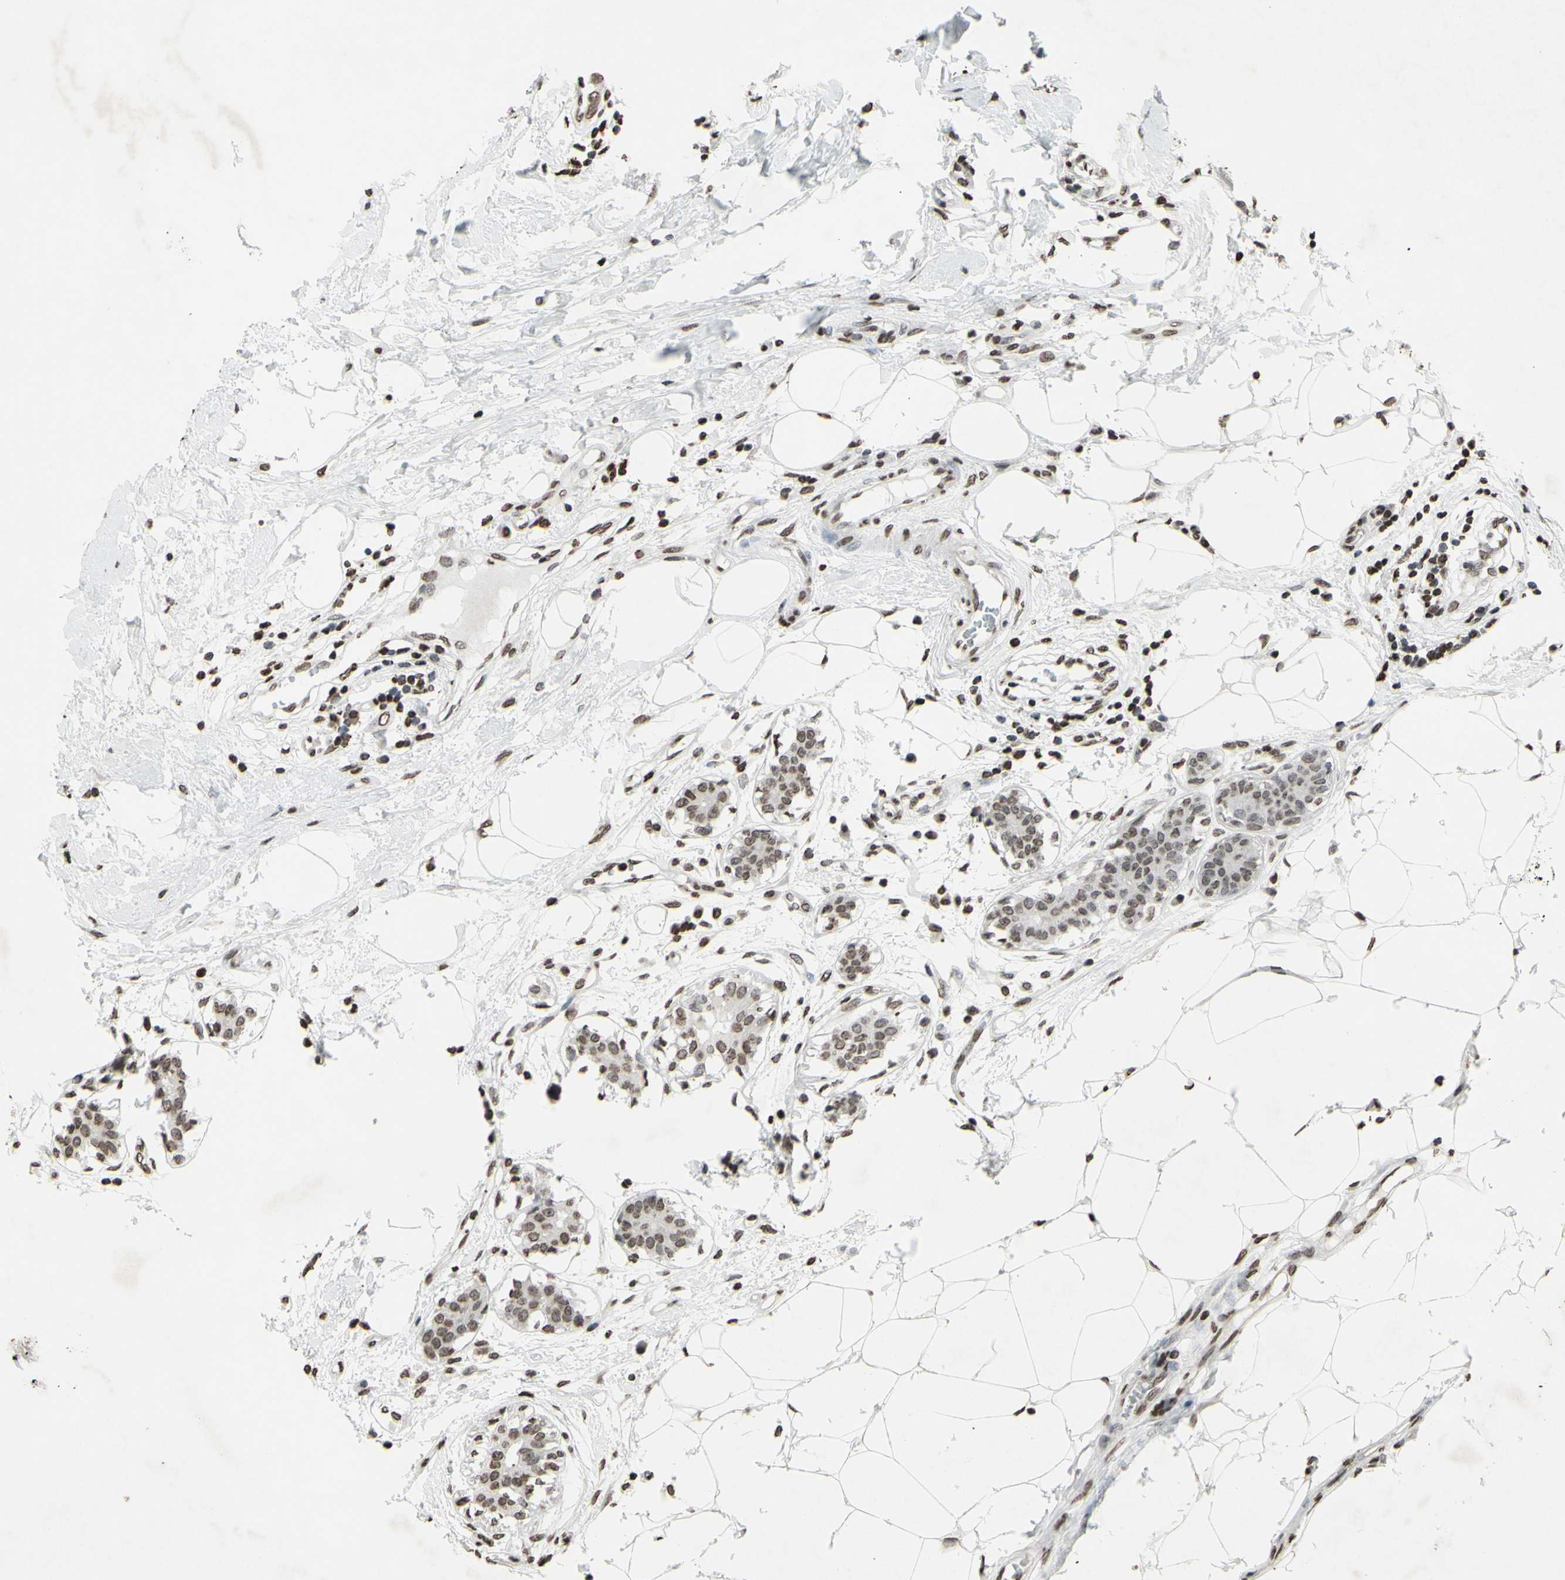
{"staining": {"intensity": "moderate", "quantity": ">75%", "location": "nuclear"}, "tissue": "breast cancer", "cell_type": "Tumor cells", "image_type": "cancer", "snomed": [{"axis": "morphology", "description": "Duct carcinoma"}, {"axis": "topography", "description": "Breast"}], "caption": "Immunohistochemical staining of human intraductal carcinoma (breast) displays medium levels of moderate nuclear expression in approximately >75% of tumor cells.", "gene": "CD79B", "patient": {"sex": "female", "age": 40}}